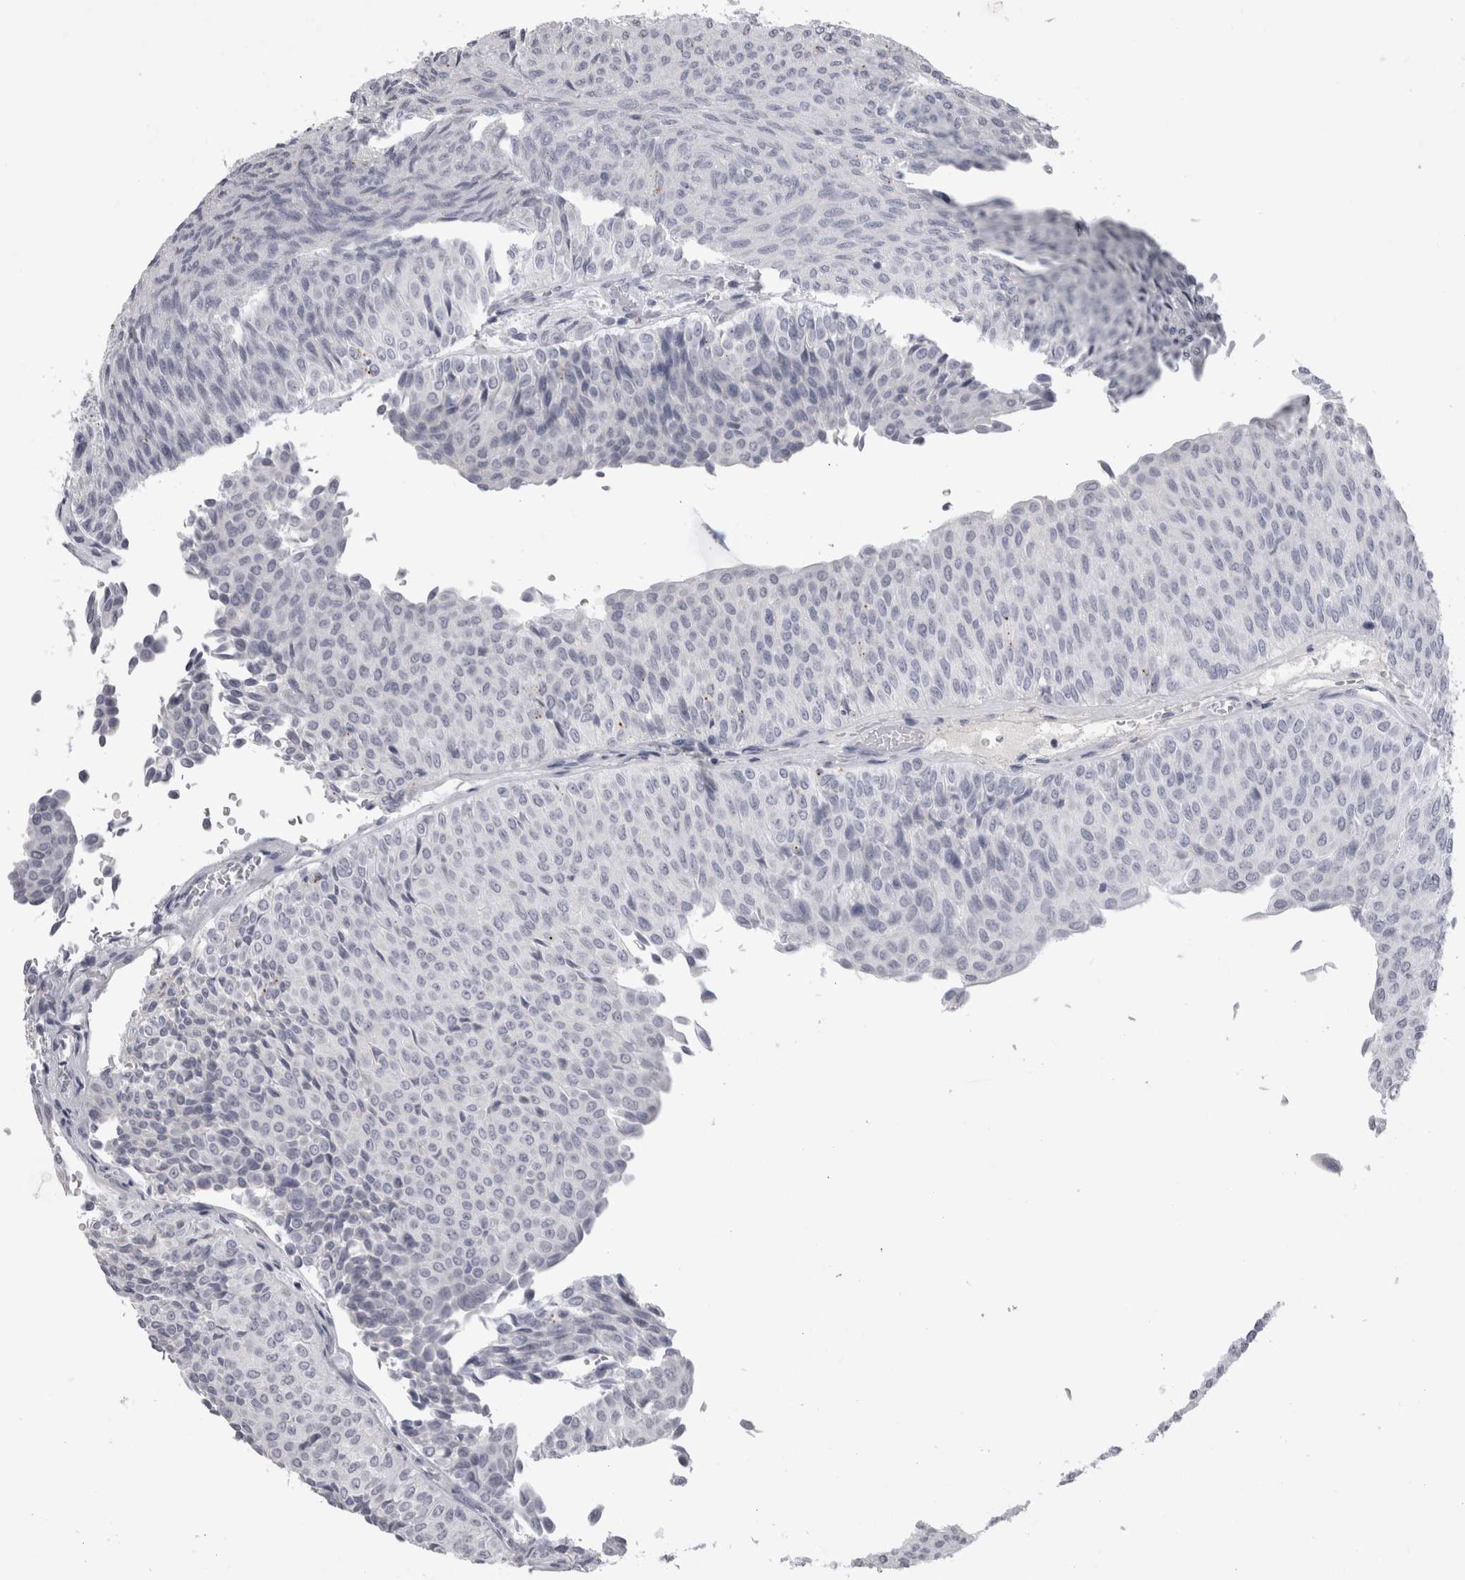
{"staining": {"intensity": "negative", "quantity": "none", "location": "none"}, "tissue": "urothelial cancer", "cell_type": "Tumor cells", "image_type": "cancer", "snomed": [{"axis": "morphology", "description": "Urothelial carcinoma, Low grade"}, {"axis": "topography", "description": "Urinary bladder"}], "caption": "DAB immunohistochemical staining of urothelial carcinoma (low-grade) shows no significant expression in tumor cells.", "gene": "ADAM2", "patient": {"sex": "male", "age": 78}}